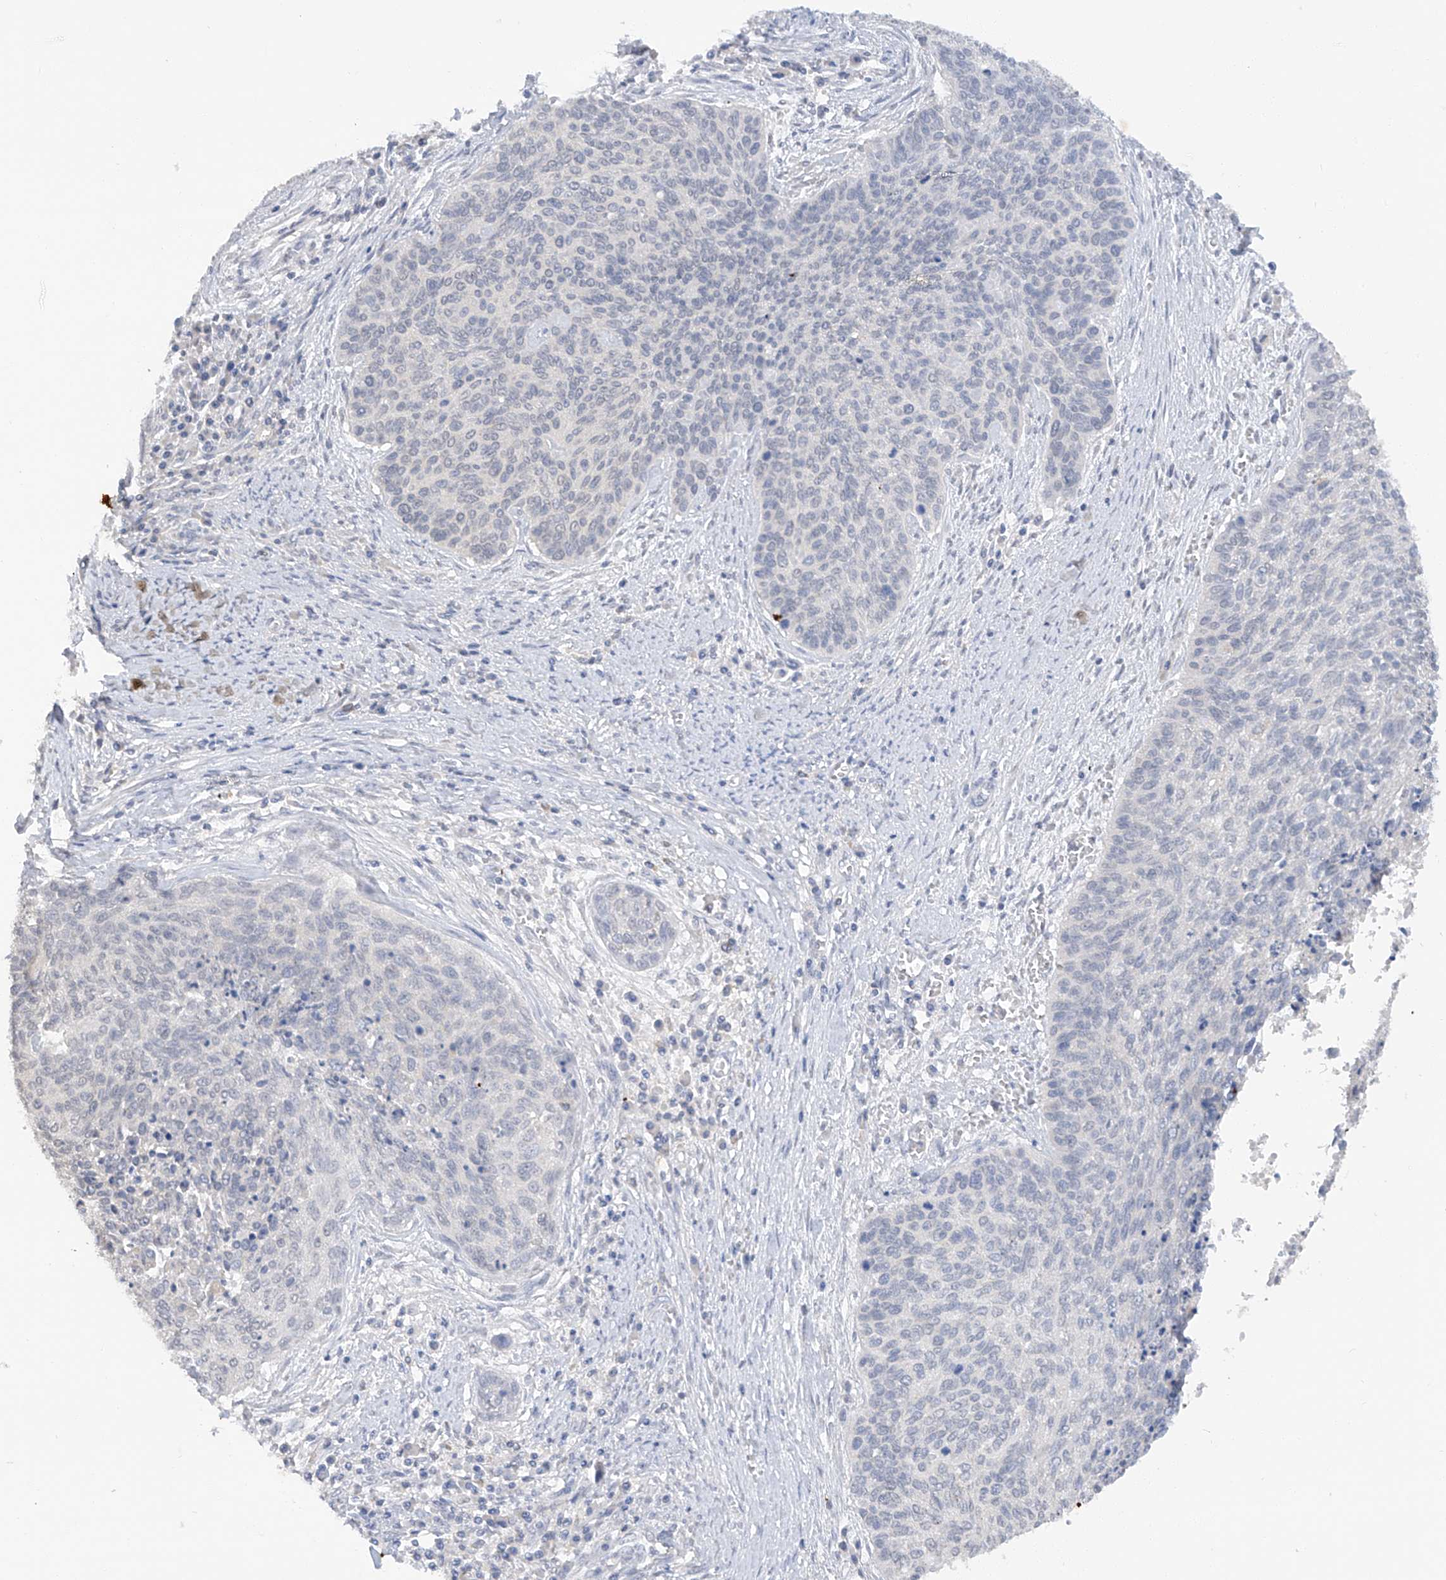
{"staining": {"intensity": "negative", "quantity": "none", "location": "none"}, "tissue": "cervical cancer", "cell_type": "Tumor cells", "image_type": "cancer", "snomed": [{"axis": "morphology", "description": "Squamous cell carcinoma, NOS"}, {"axis": "topography", "description": "Cervix"}], "caption": "This photomicrograph is of squamous cell carcinoma (cervical) stained with immunohistochemistry (IHC) to label a protein in brown with the nuclei are counter-stained blue. There is no expression in tumor cells. The staining is performed using DAB brown chromogen with nuclei counter-stained in using hematoxylin.", "gene": "HAS3", "patient": {"sex": "female", "age": 55}}